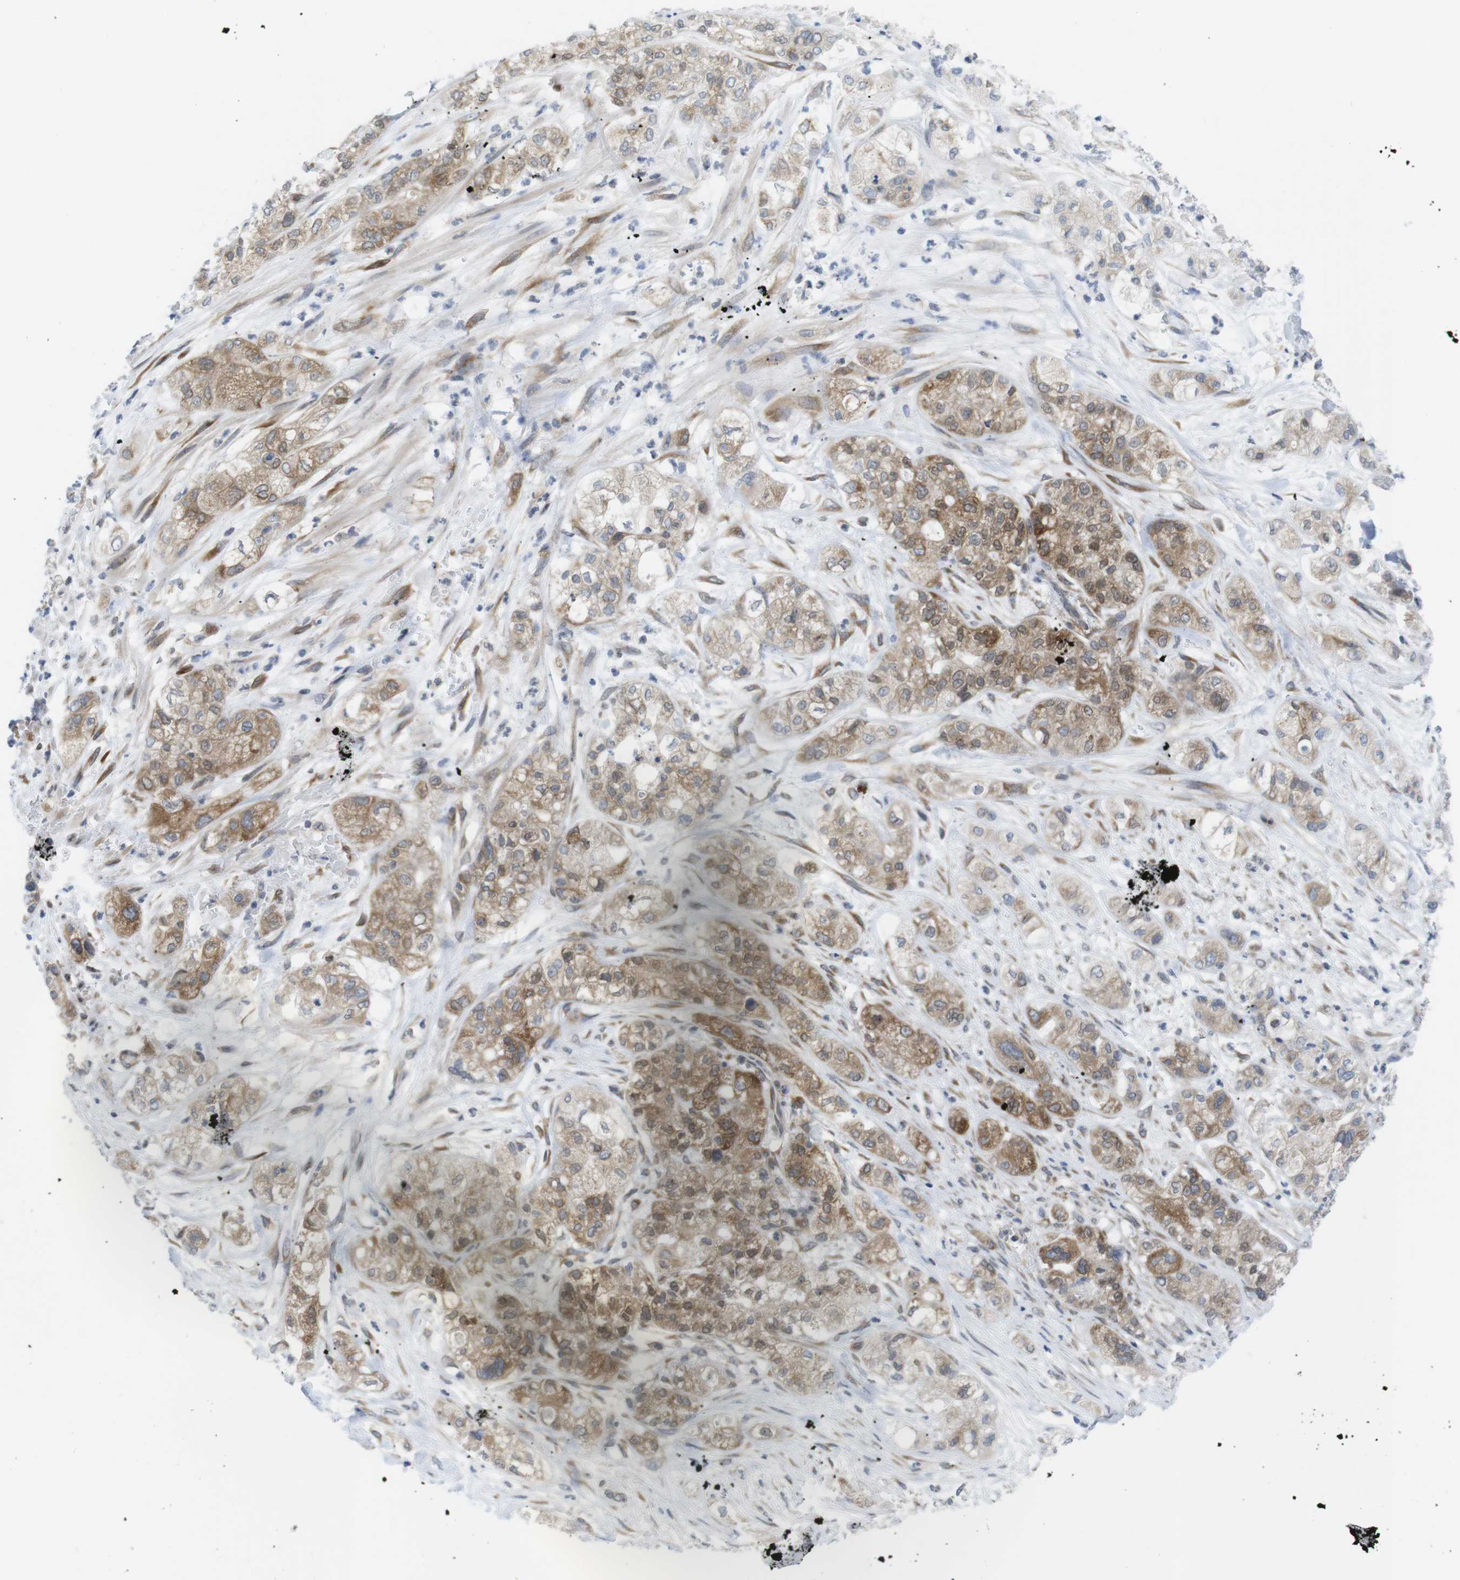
{"staining": {"intensity": "moderate", "quantity": "25%-75%", "location": "cytoplasmic/membranous"}, "tissue": "pancreatic cancer", "cell_type": "Tumor cells", "image_type": "cancer", "snomed": [{"axis": "morphology", "description": "Adenocarcinoma, NOS"}, {"axis": "topography", "description": "Pancreas"}], "caption": "An immunohistochemistry (IHC) image of tumor tissue is shown. Protein staining in brown shows moderate cytoplasmic/membranous positivity in pancreatic adenocarcinoma within tumor cells. Ihc stains the protein of interest in brown and the nuclei are stained blue.", "gene": "ERGIC3", "patient": {"sex": "female", "age": 78}}